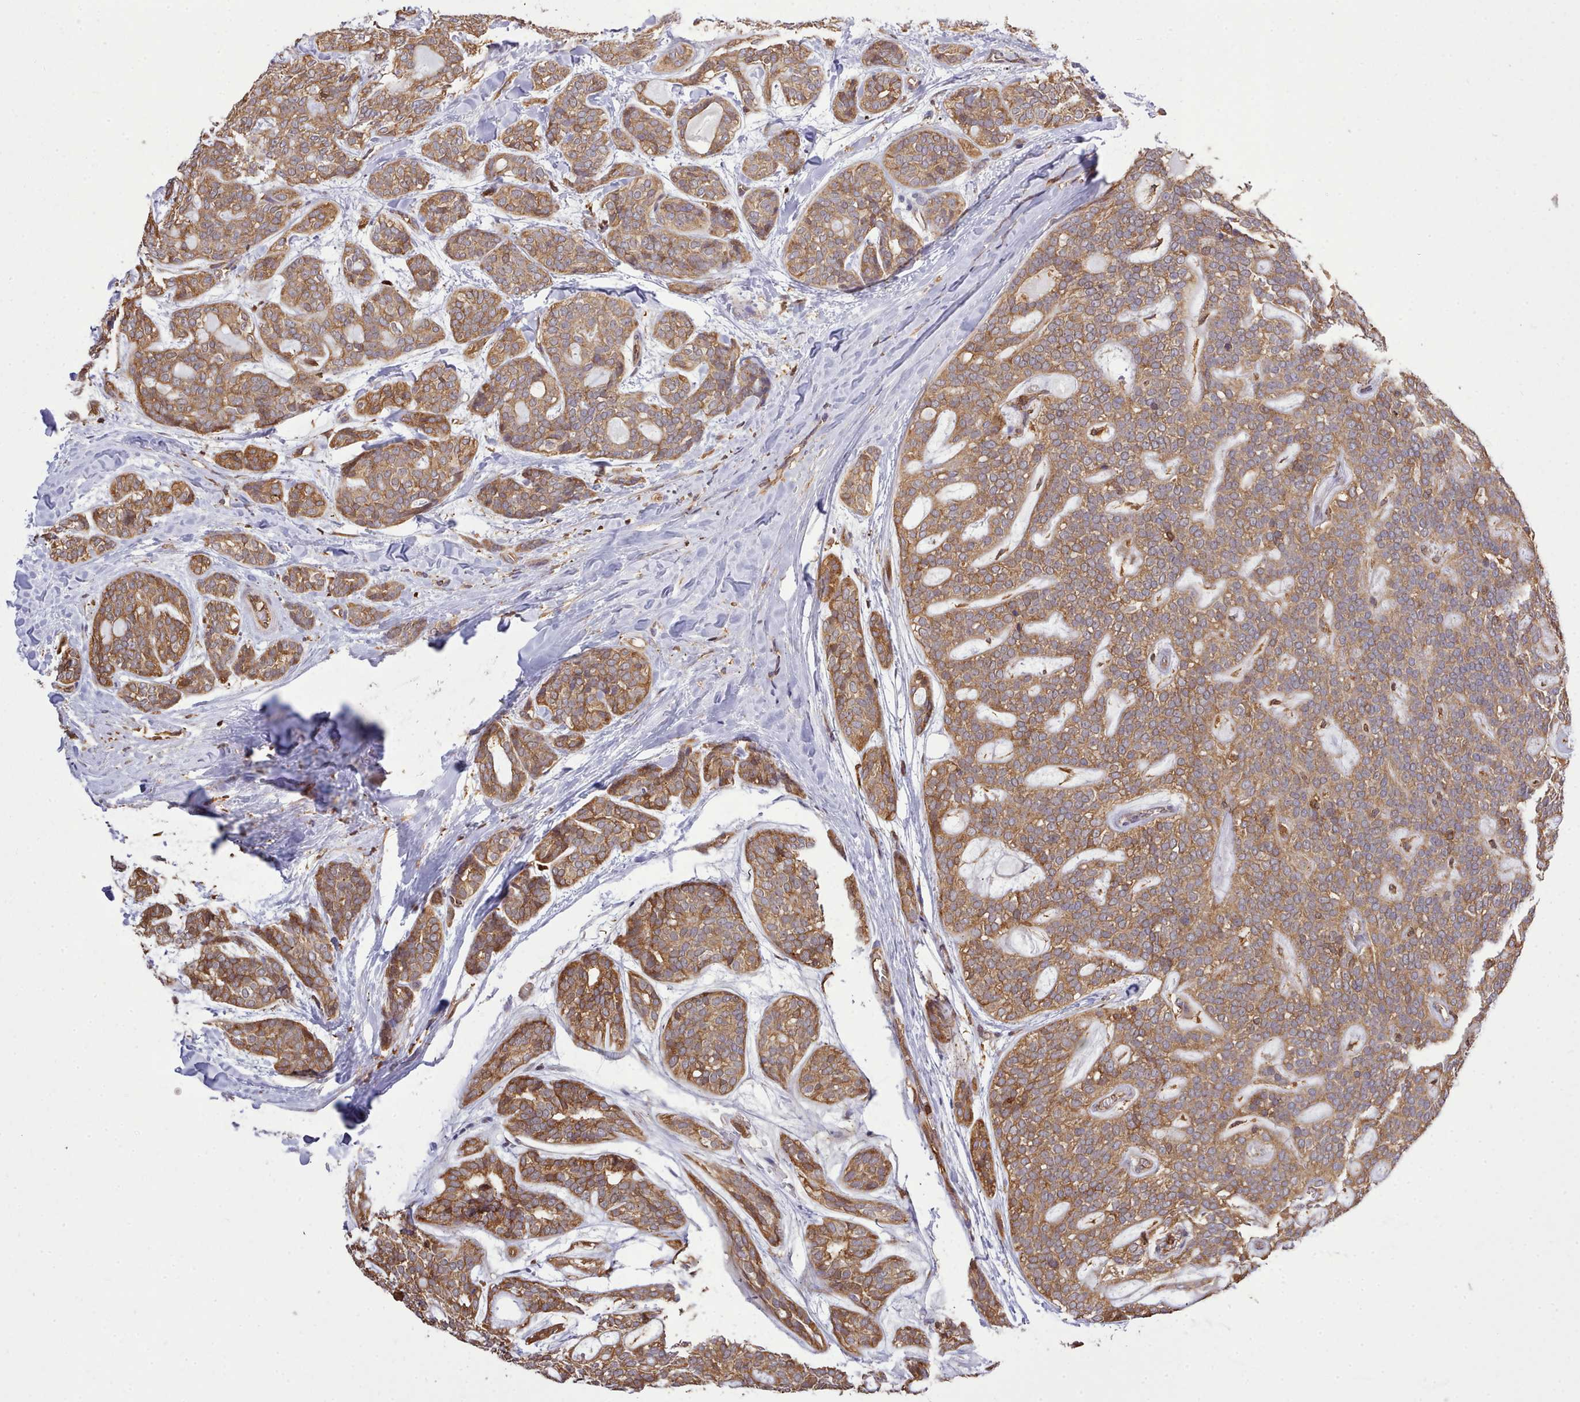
{"staining": {"intensity": "moderate", "quantity": ">75%", "location": "cytoplasmic/membranous"}, "tissue": "head and neck cancer", "cell_type": "Tumor cells", "image_type": "cancer", "snomed": [{"axis": "morphology", "description": "Adenocarcinoma, NOS"}, {"axis": "topography", "description": "Head-Neck"}], "caption": "Immunohistochemical staining of human head and neck cancer displays medium levels of moderate cytoplasmic/membranous protein positivity in about >75% of tumor cells.", "gene": "CAPZA1", "patient": {"sex": "male", "age": 66}}